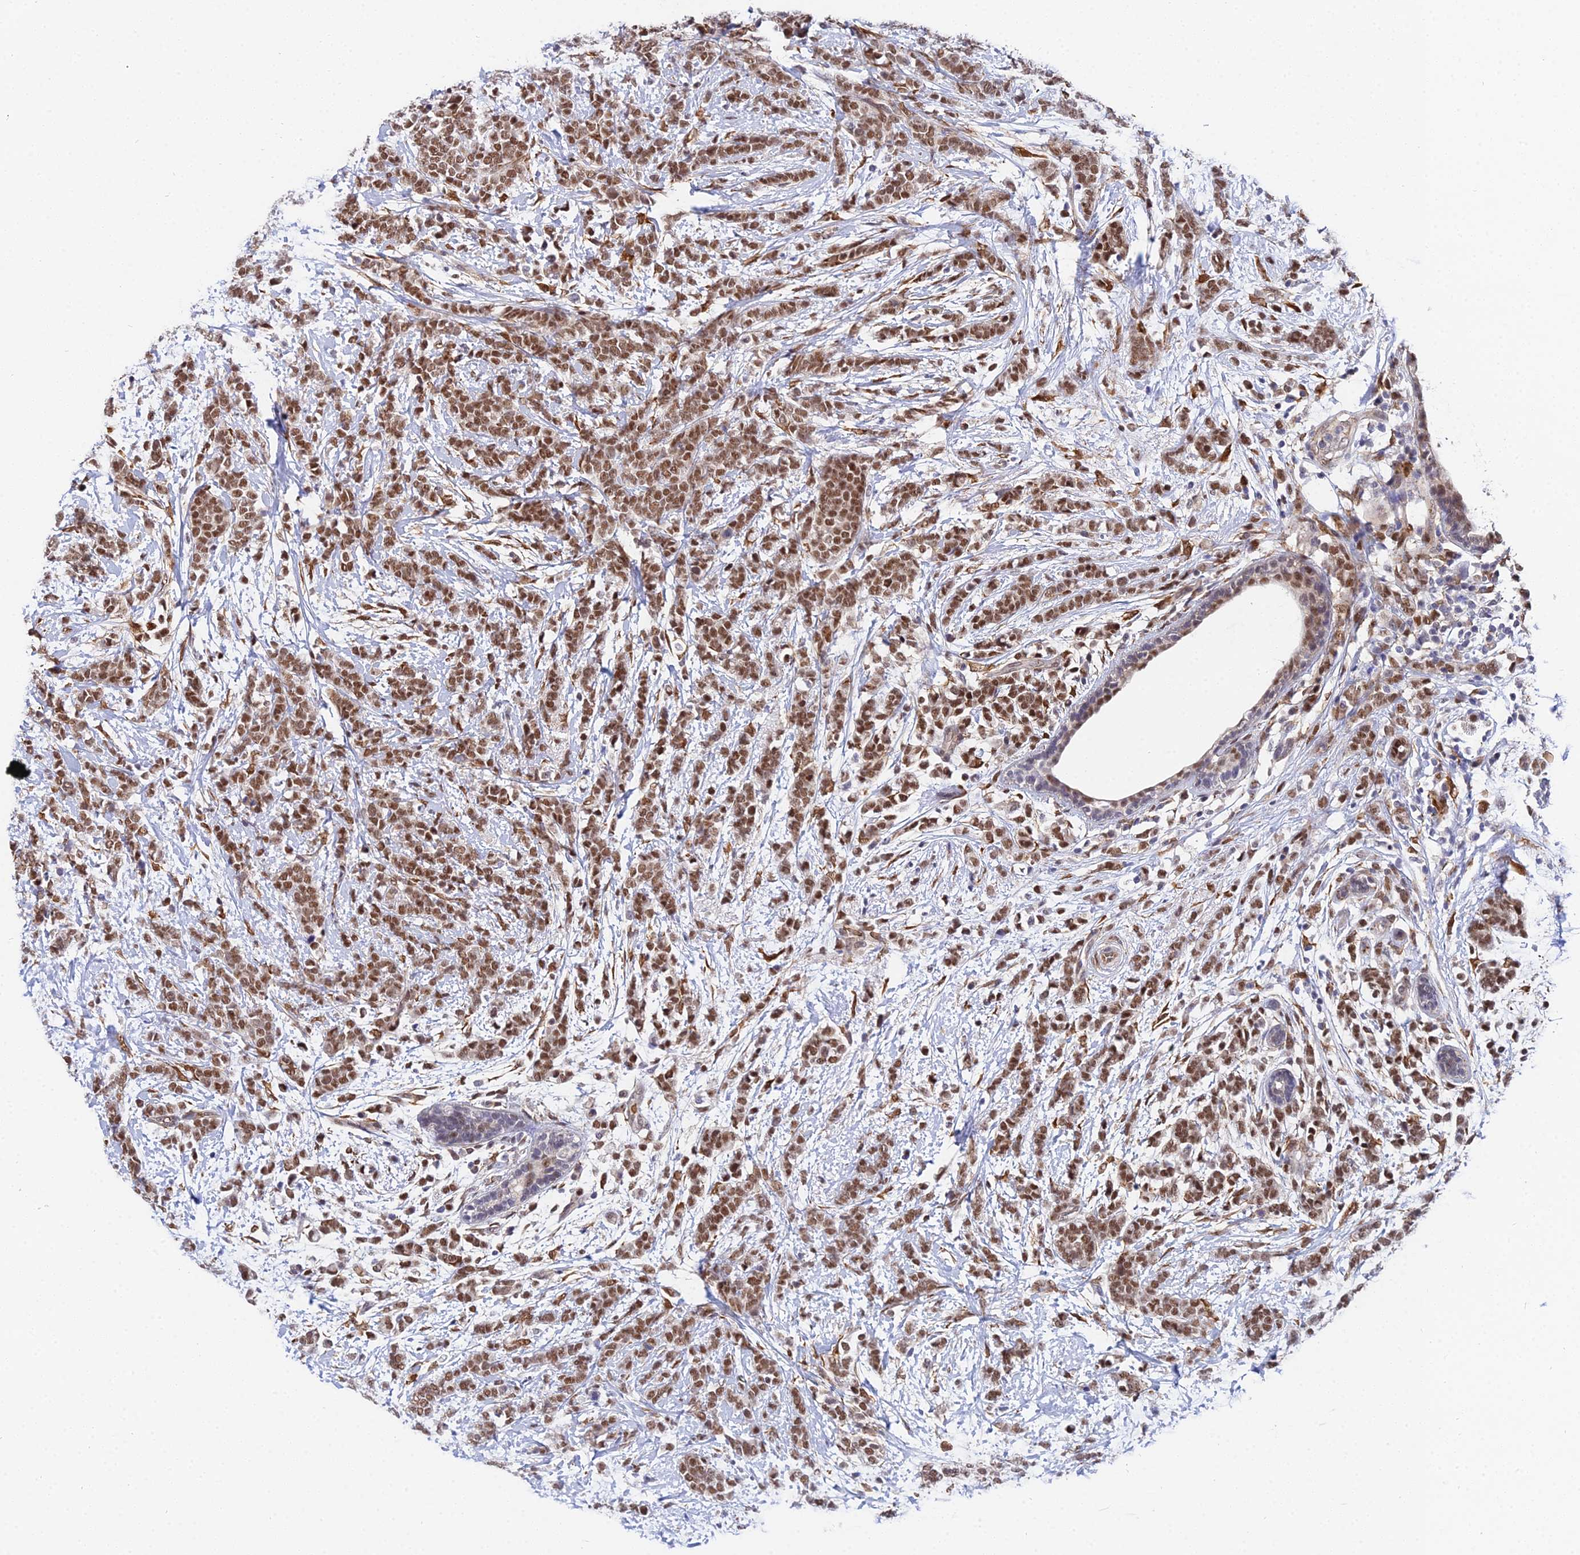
{"staining": {"intensity": "moderate", "quantity": ">75%", "location": "nuclear"}, "tissue": "breast cancer", "cell_type": "Tumor cells", "image_type": "cancer", "snomed": [{"axis": "morphology", "description": "Lobular carcinoma"}, {"axis": "topography", "description": "Breast"}], "caption": "Tumor cells display medium levels of moderate nuclear expression in approximately >75% of cells in human breast cancer (lobular carcinoma).", "gene": "BCL9", "patient": {"sex": "female", "age": 58}}